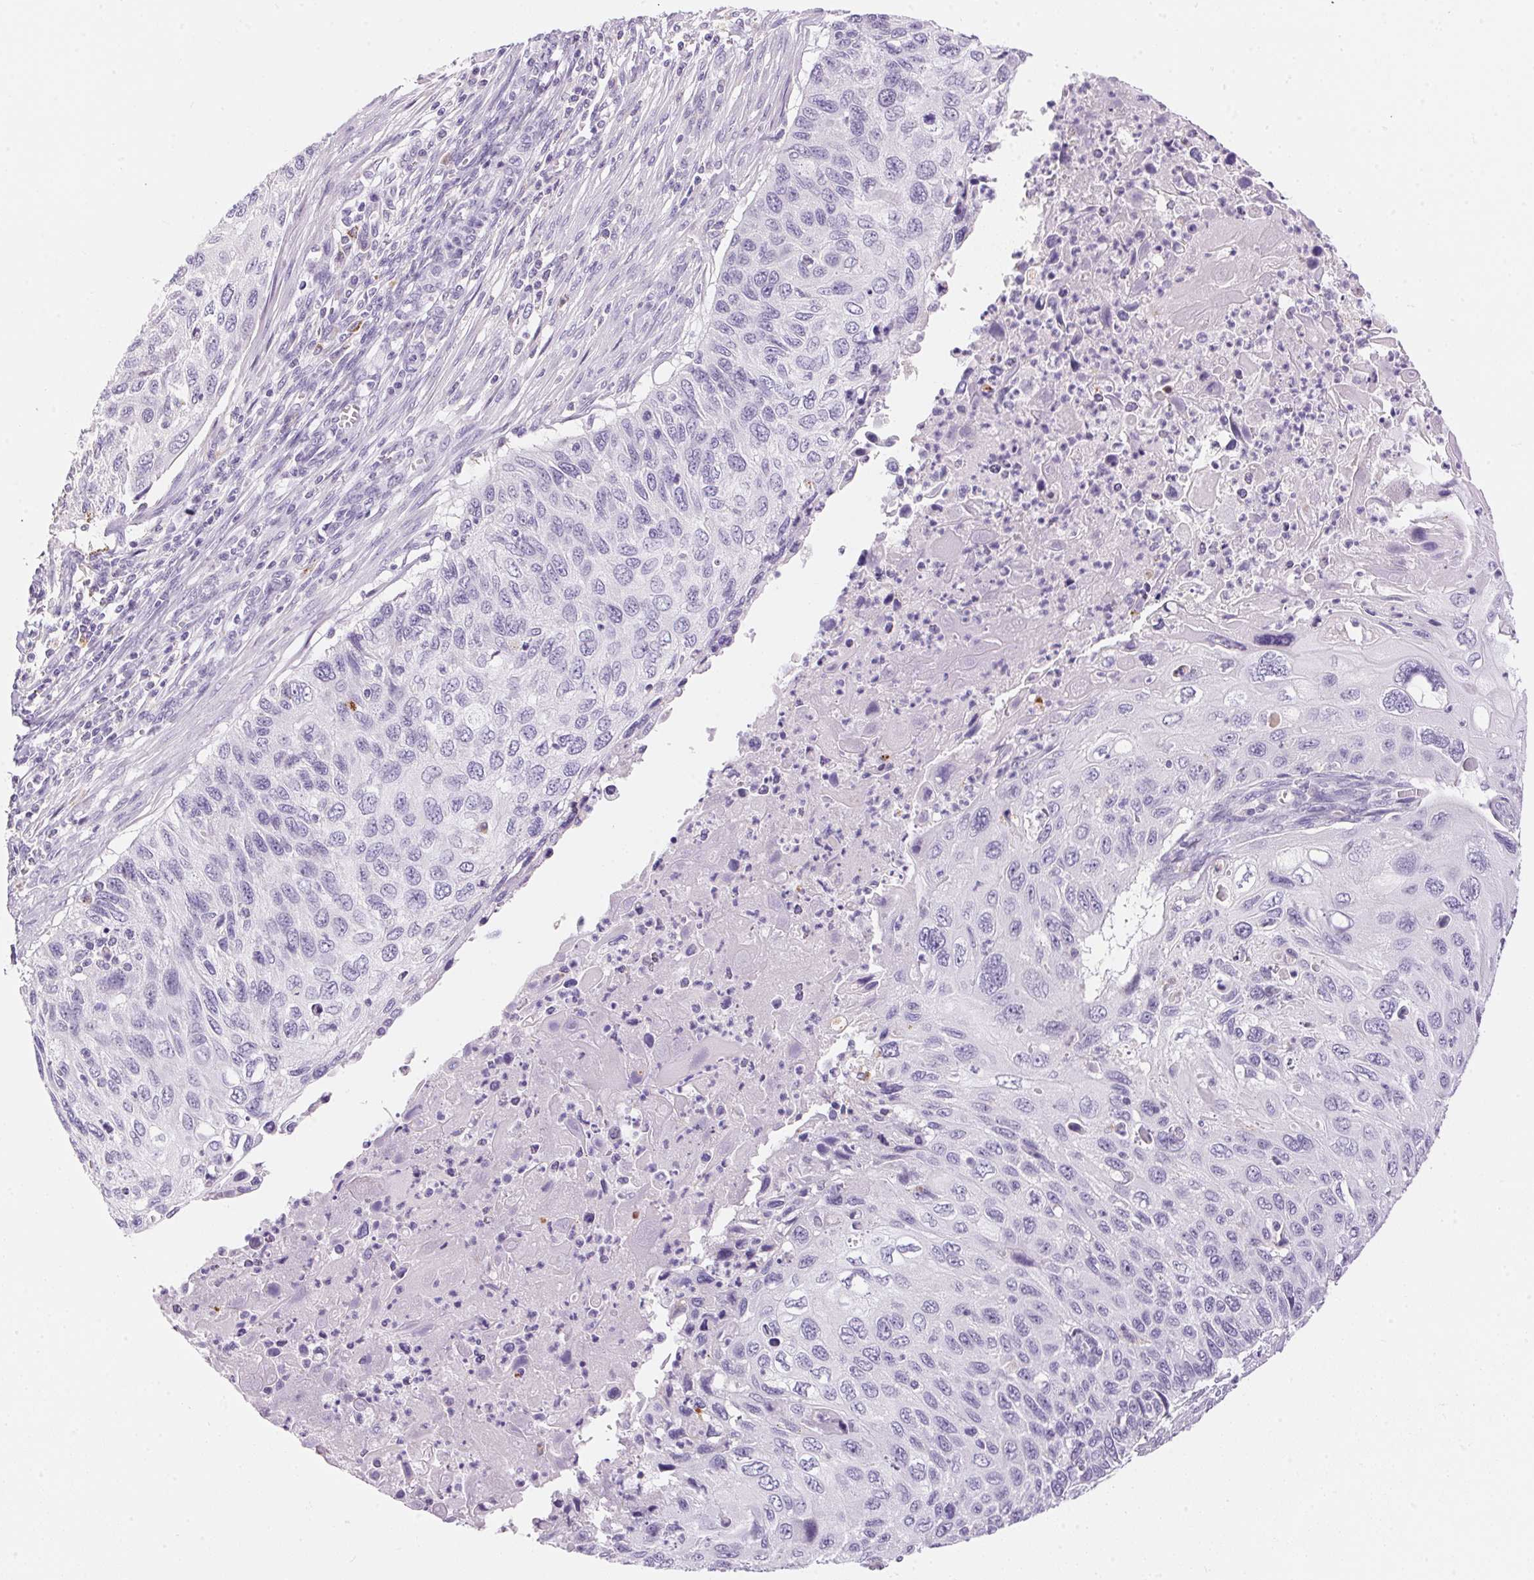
{"staining": {"intensity": "negative", "quantity": "none", "location": "none"}, "tissue": "cervical cancer", "cell_type": "Tumor cells", "image_type": "cancer", "snomed": [{"axis": "morphology", "description": "Squamous cell carcinoma, NOS"}, {"axis": "topography", "description": "Cervix"}], "caption": "Photomicrograph shows no significant protein positivity in tumor cells of squamous cell carcinoma (cervical).", "gene": "PNLIPRP3", "patient": {"sex": "female", "age": 70}}